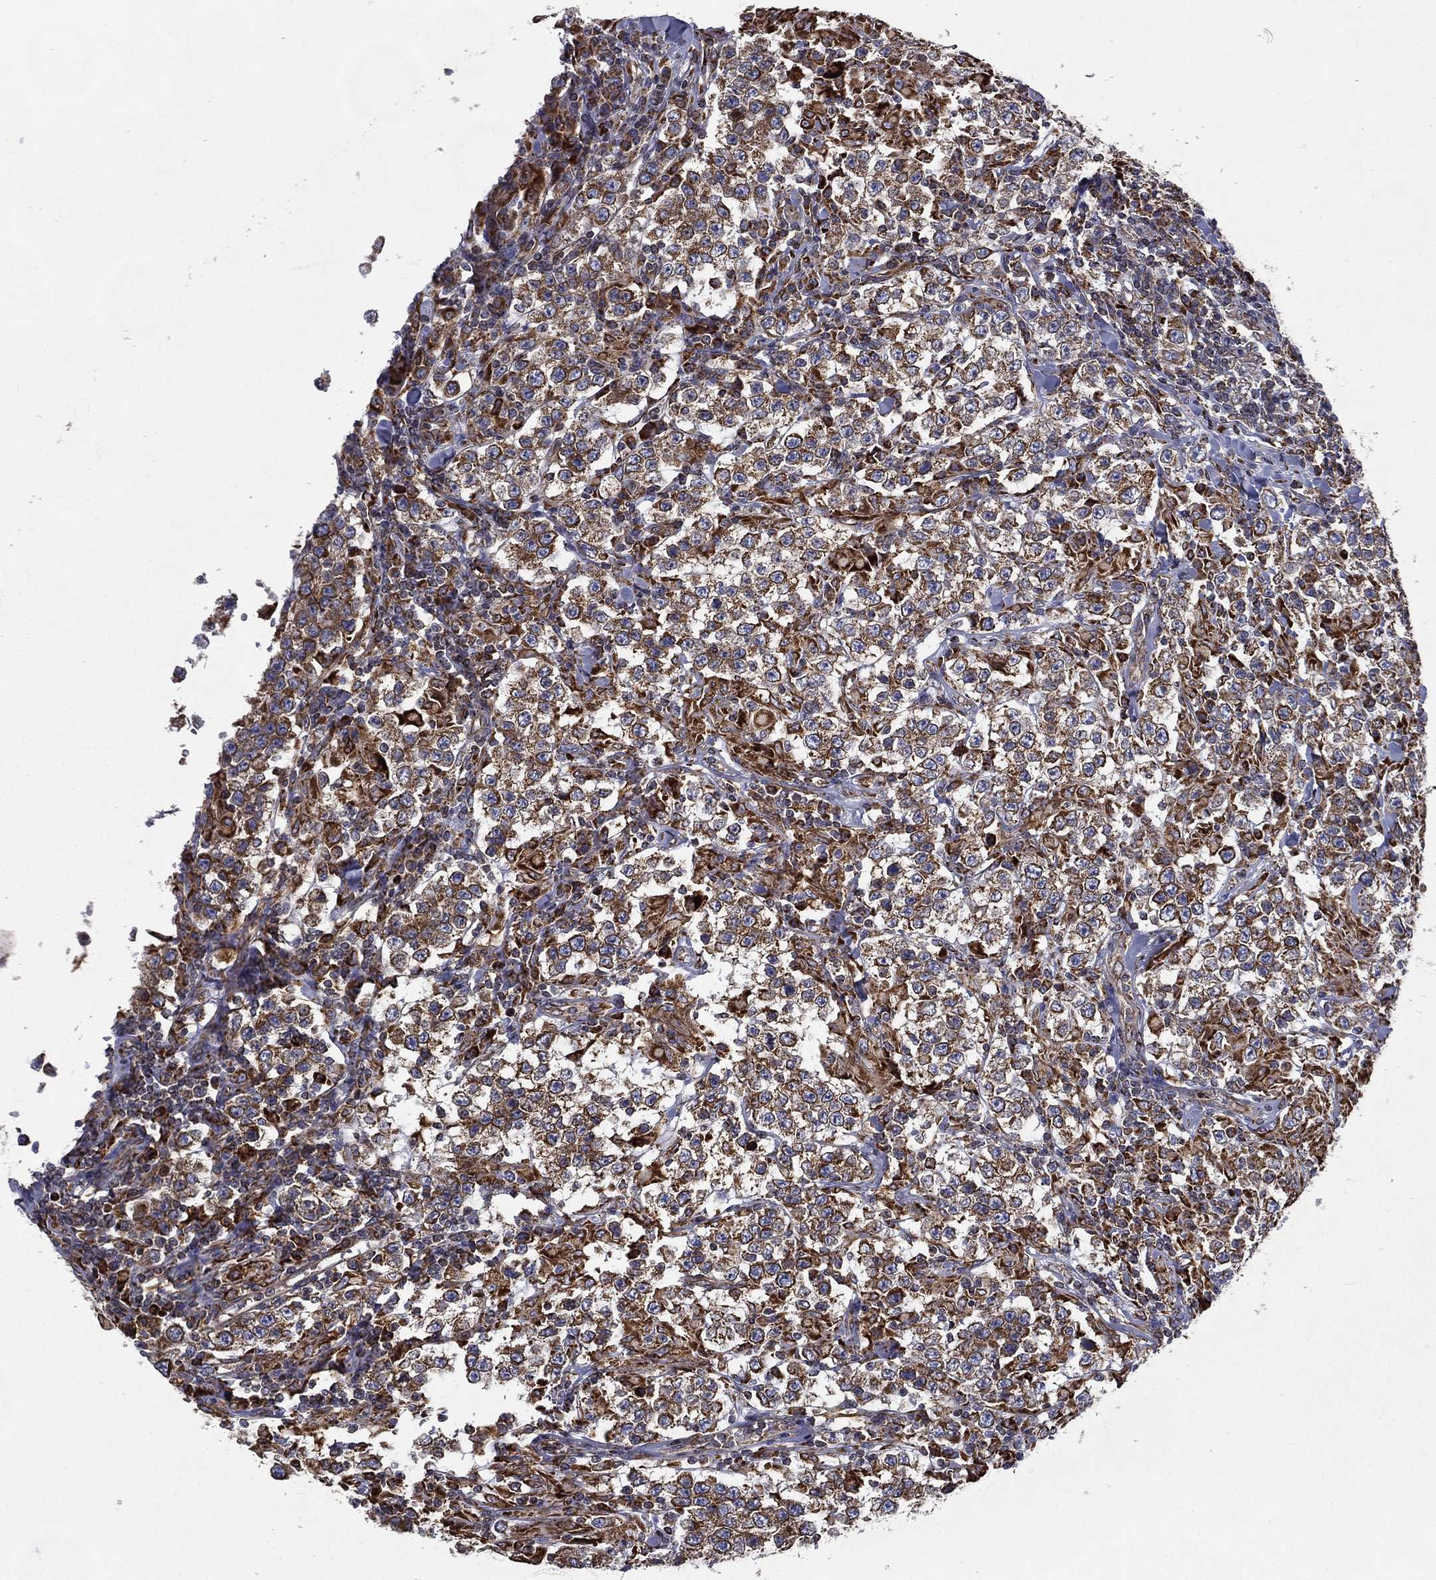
{"staining": {"intensity": "moderate", "quantity": ">75%", "location": "cytoplasmic/membranous"}, "tissue": "testis cancer", "cell_type": "Tumor cells", "image_type": "cancer", "snomed": [{"axis": "morphology", "description": "Seminoma, NOS"}, {"axis": "morphology", "description": "Carcinoma, Embryonal, NOS"}, {"axis": "topography", "description": "Testis"}], "caption": "Immunohistochemical staining of human seminoma (testis) shows moderate cytoplasmic/membranous protein expression in about >75% of tumor cells. (DAB IHC with brightfield microscopy, high magnification).", "gene": "MT-CYB", "patient": {"sex": "male", "age": 41}}